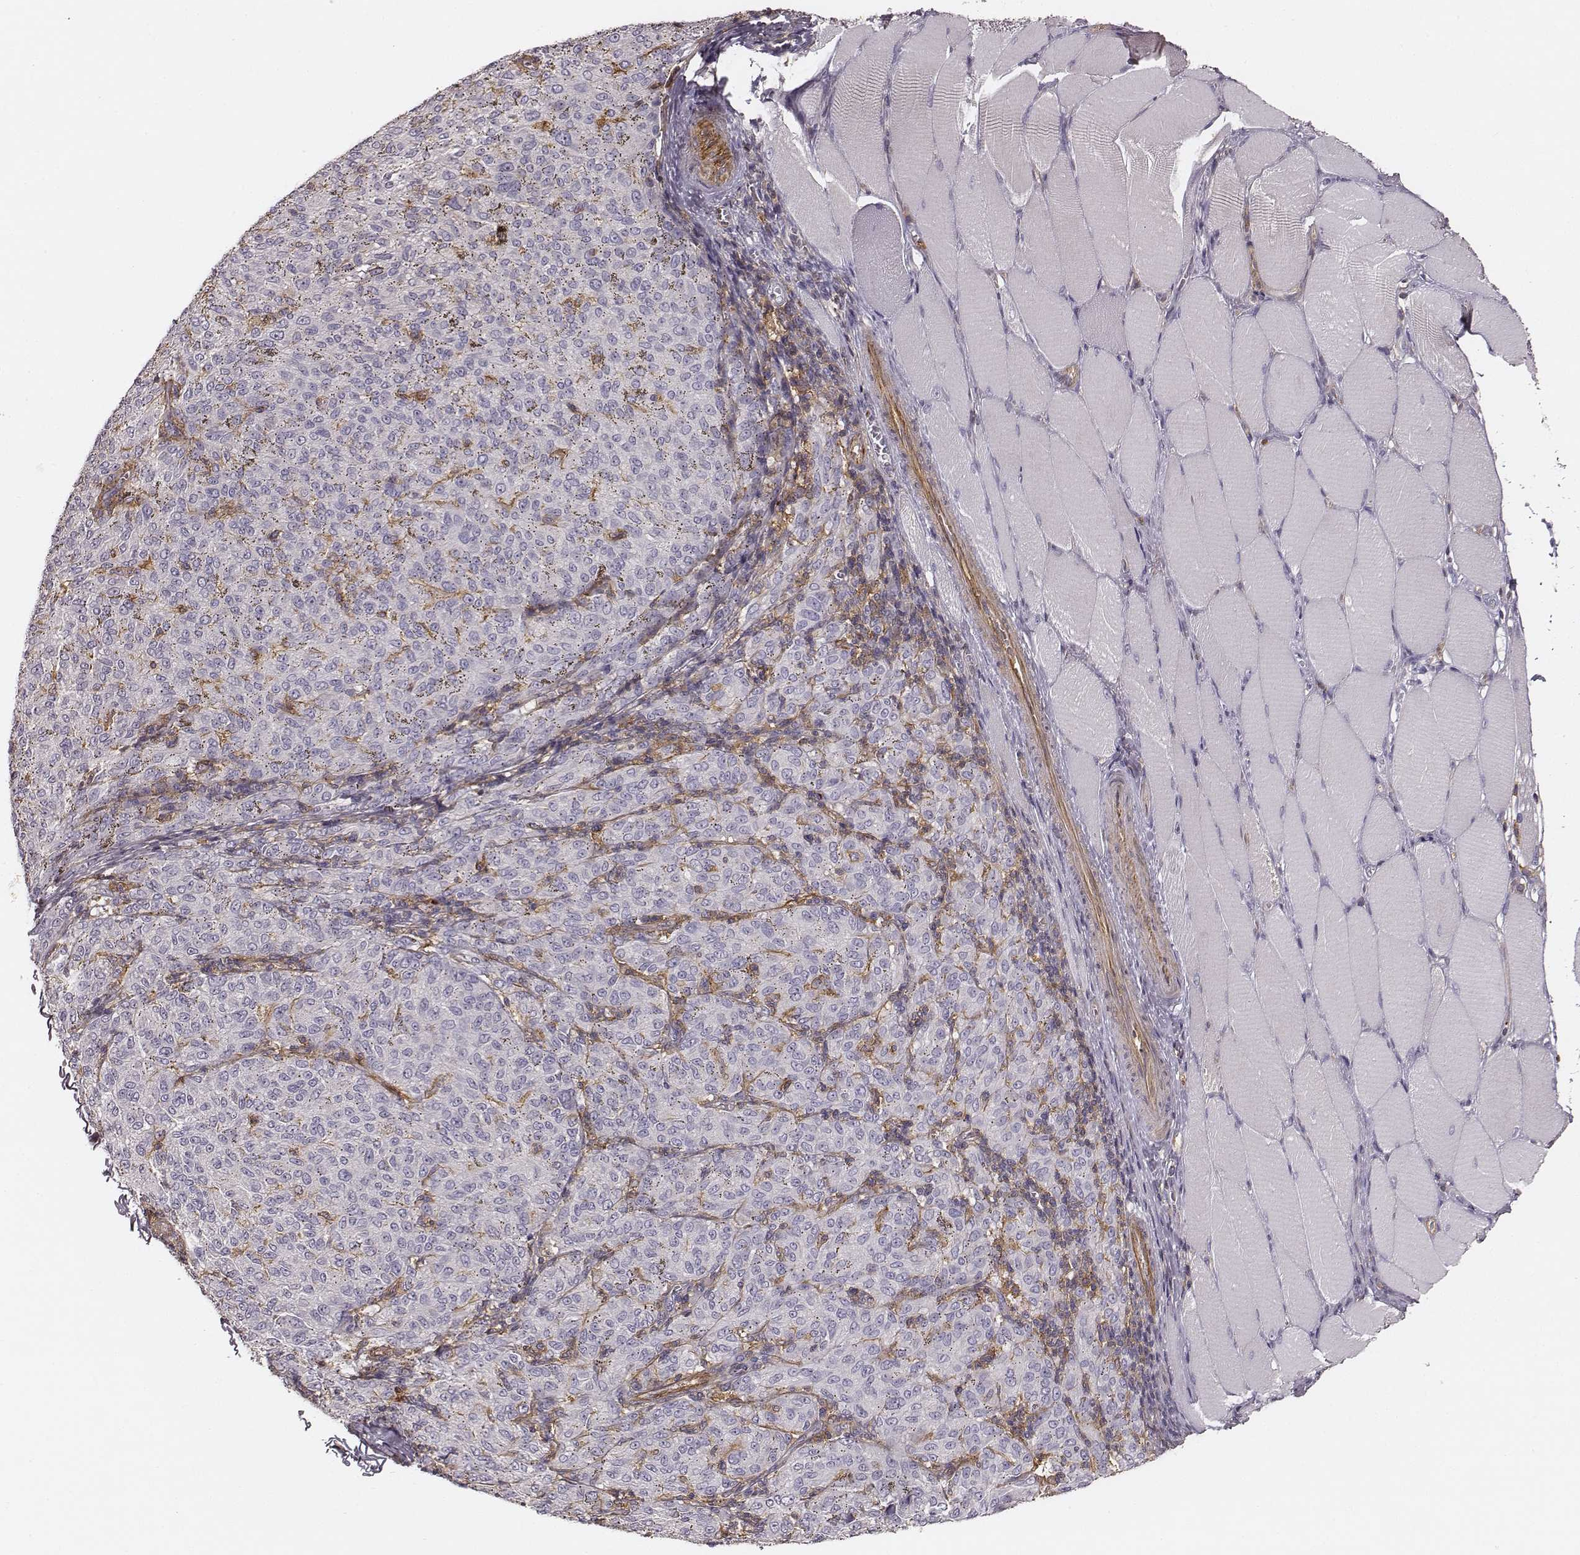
{"staining": {"intensity": "negative", "quantity": "none", "location": "none"}, "tissue": "melanoma", "cell_type": "Tumor cells", "image_type": "cancer", "snomed": [{"axis": "morphology", "description": "Malignant melanoma, NOS"}, {"axis": "topography", "description": "Skin"}], "caption": "High magnification brightfield microscopy of malignant melanoma stained with DAB (brown) and counterstained with hematoxylin (blue): tumor cells show no significant expression.", "gene": "ZYX", "patient": {"sex": "female", "age": 72}}